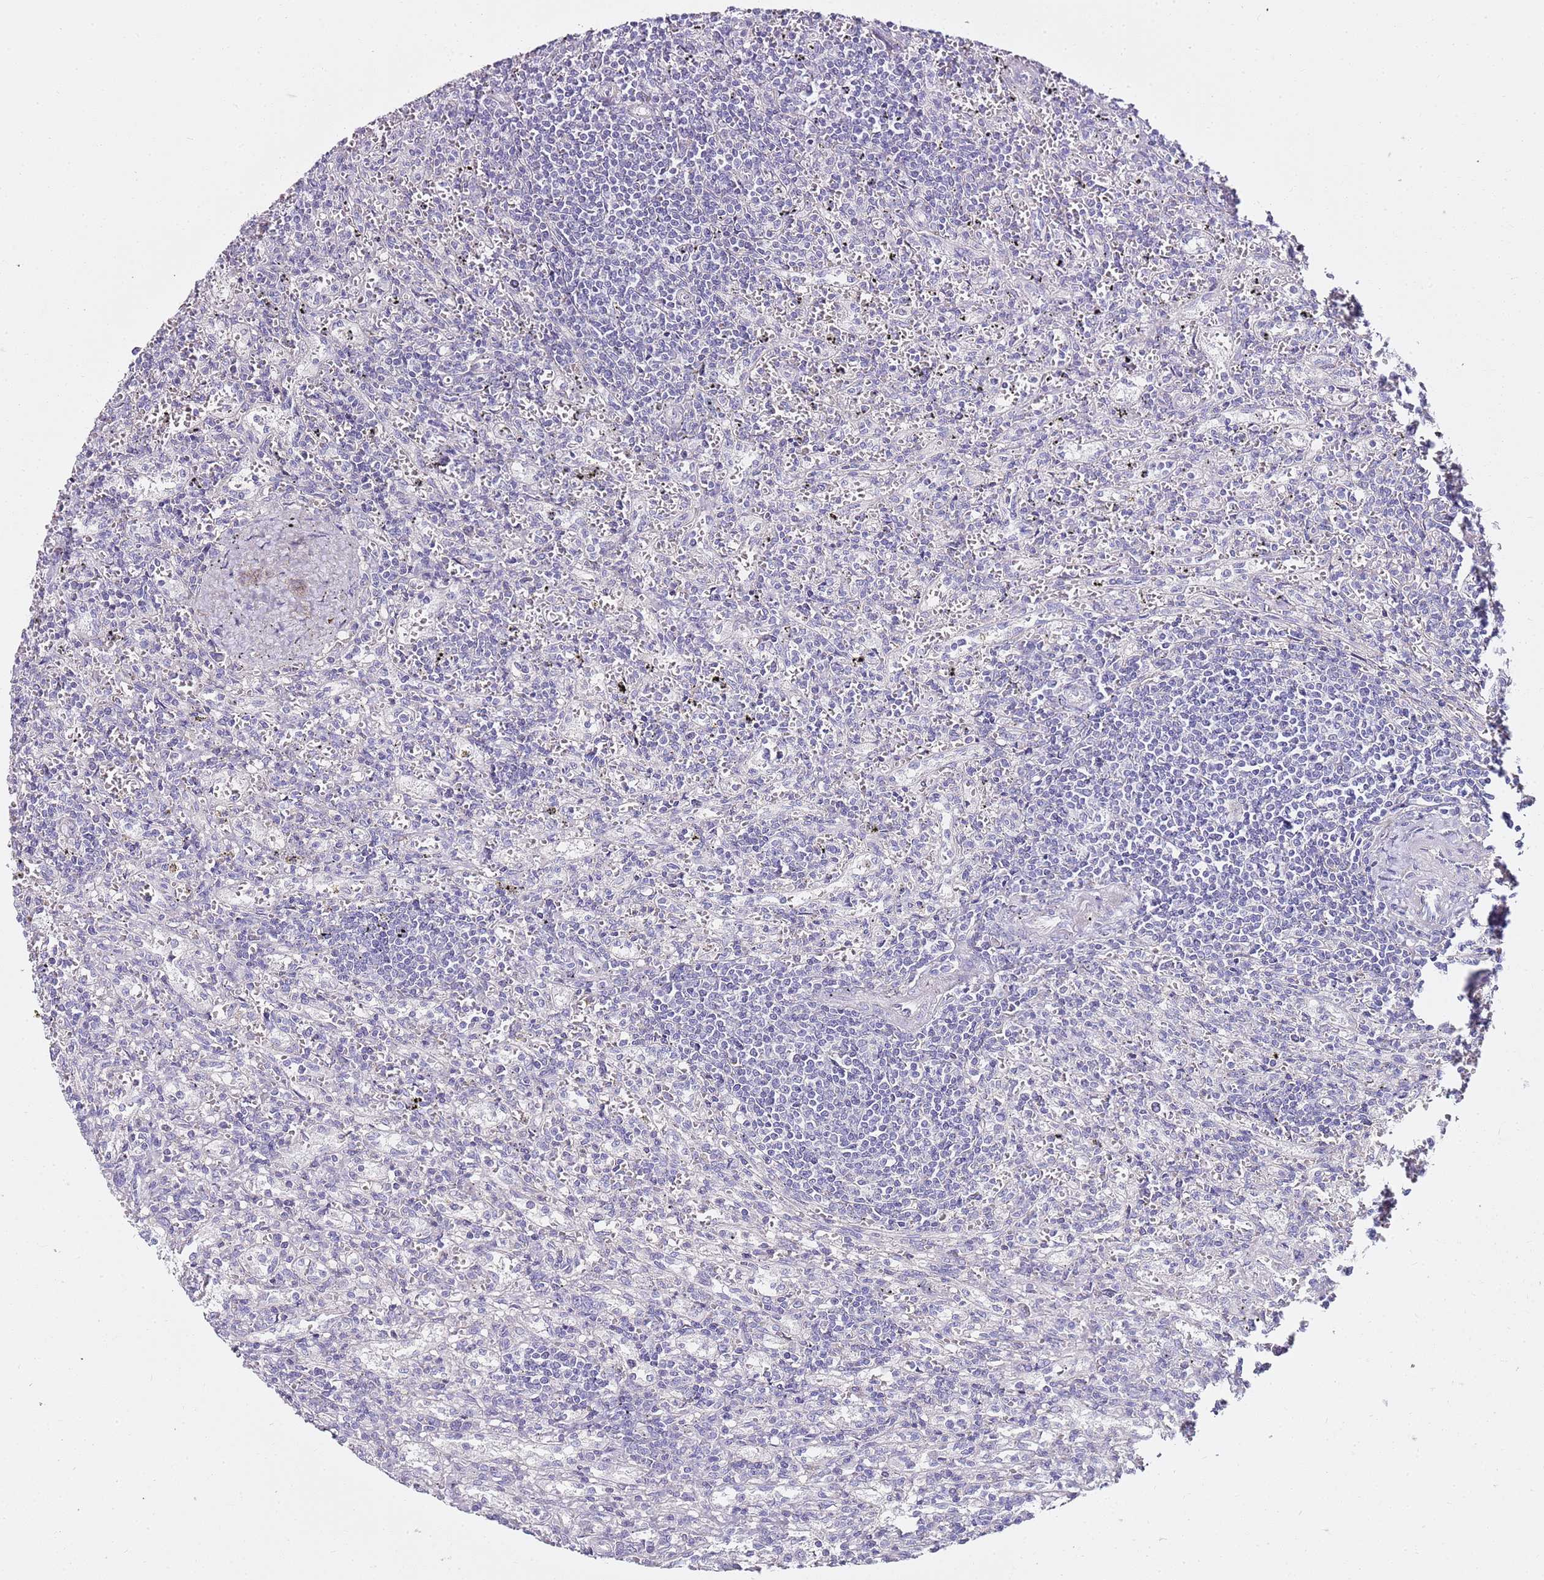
{"staining": {"intensity": "negative", "quantity": "none", "location": "none"}, "tissue": "lymphoma", "cell_type": "Tumor cells", "image_type": "cancer", "snomed": [{"axis": "morphology", "description": "Malignant lymphoma, non-Hodgkin's type, Low grade"}, {"axis": "topography", "description": "Spleen"}], "caption": "Tumor cells show no significant staining in malignant lymphoma, non-Hodgkin's type (low-grade). Brightfield microscopy of IHC stained with DAB (3,3'-diaminobenzidine) (brown) and hematoxylin (blue), captured at high magnification.", "gene": "MYBPC3", "patient": {"sex": "male", "age": 76}}